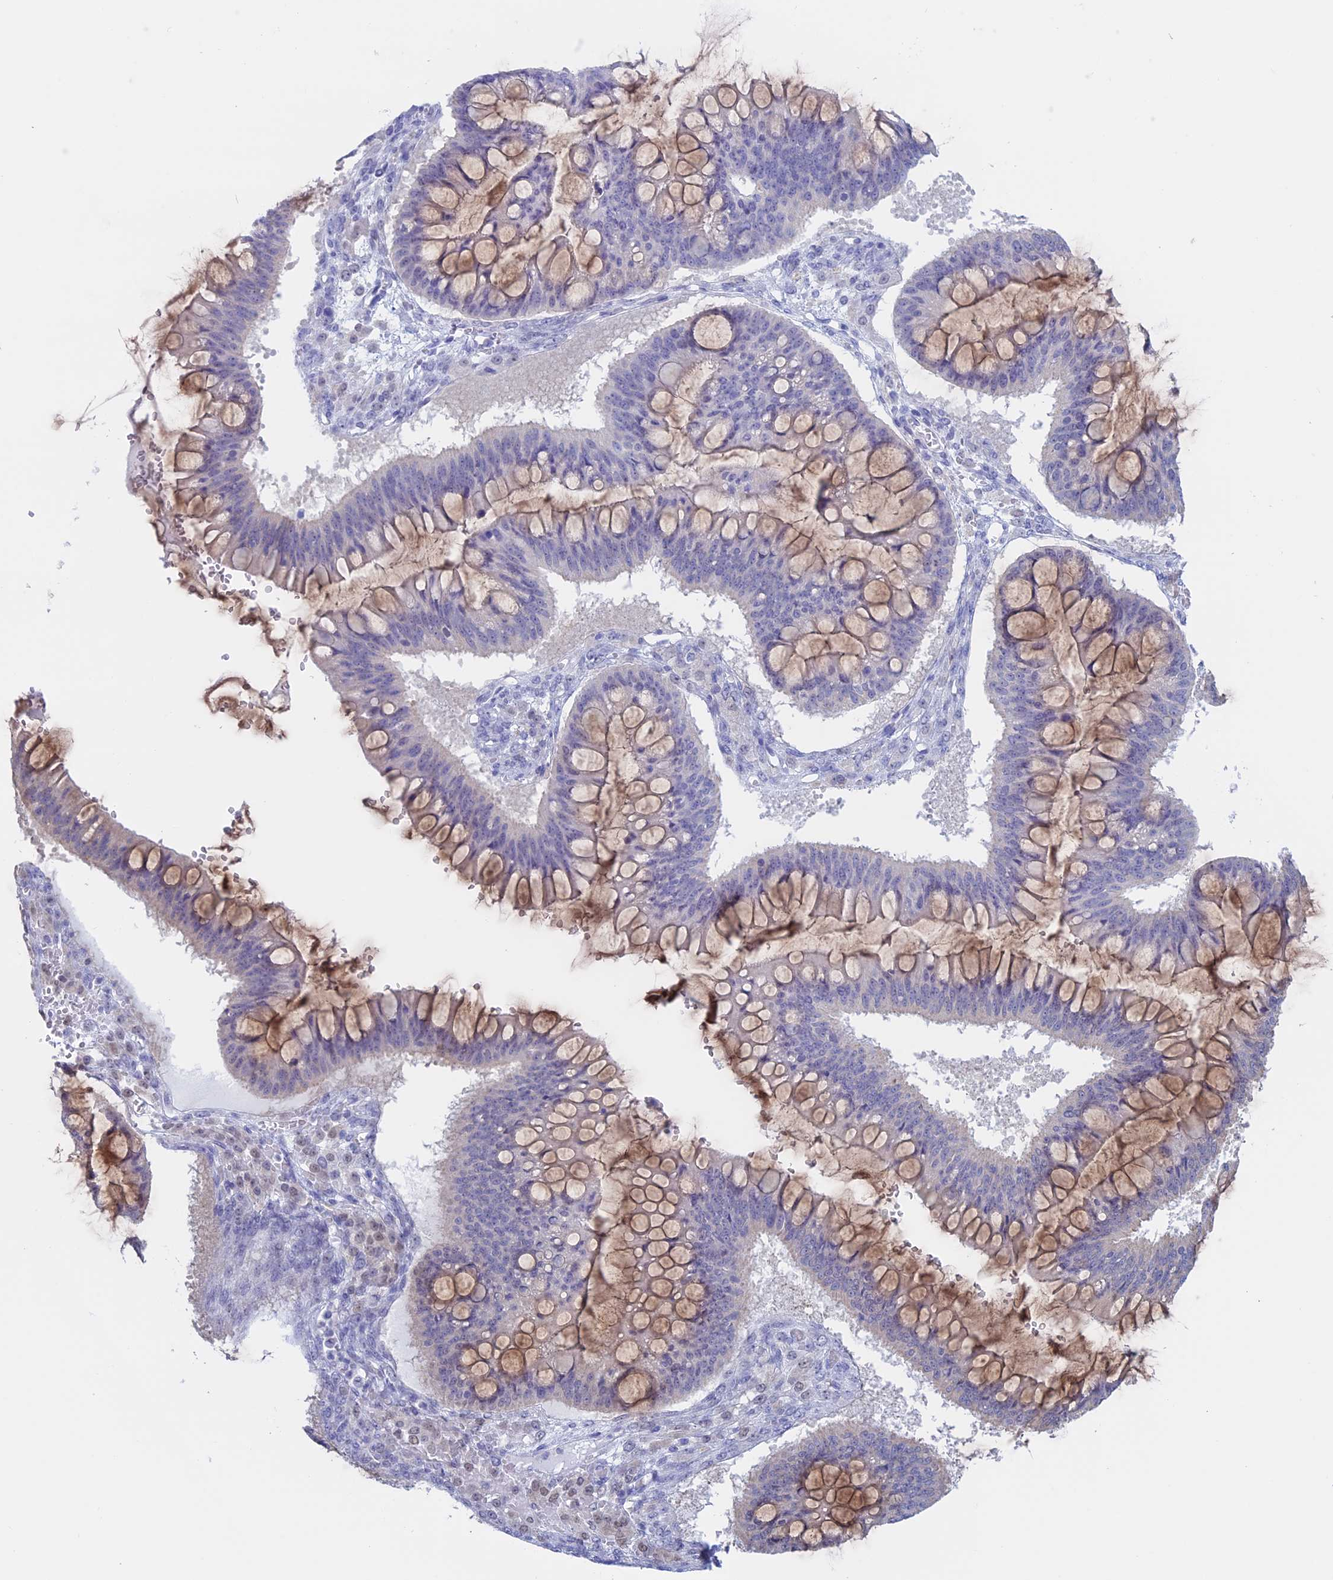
{"staining": {"intensity": "weak", "quantity": "25%-75%", "location": "cytoplasmic/membranous"}, "tissue": "ovarian cancer", "cell_type": "Tumor cells", "image_type": "cancer", "snomed": [{"axis": "morphology", "description": "Cystadenocarcinoma, mucinous, NOS"}, {"axis": "topography", "description": "Ovary"}], "caption": "Human ovarian cancer stained with a protein marker demonstrates weak staining in tumor cells.", "gene": "LHFPL2", "patient": {"sex": "female", "age": 73}}